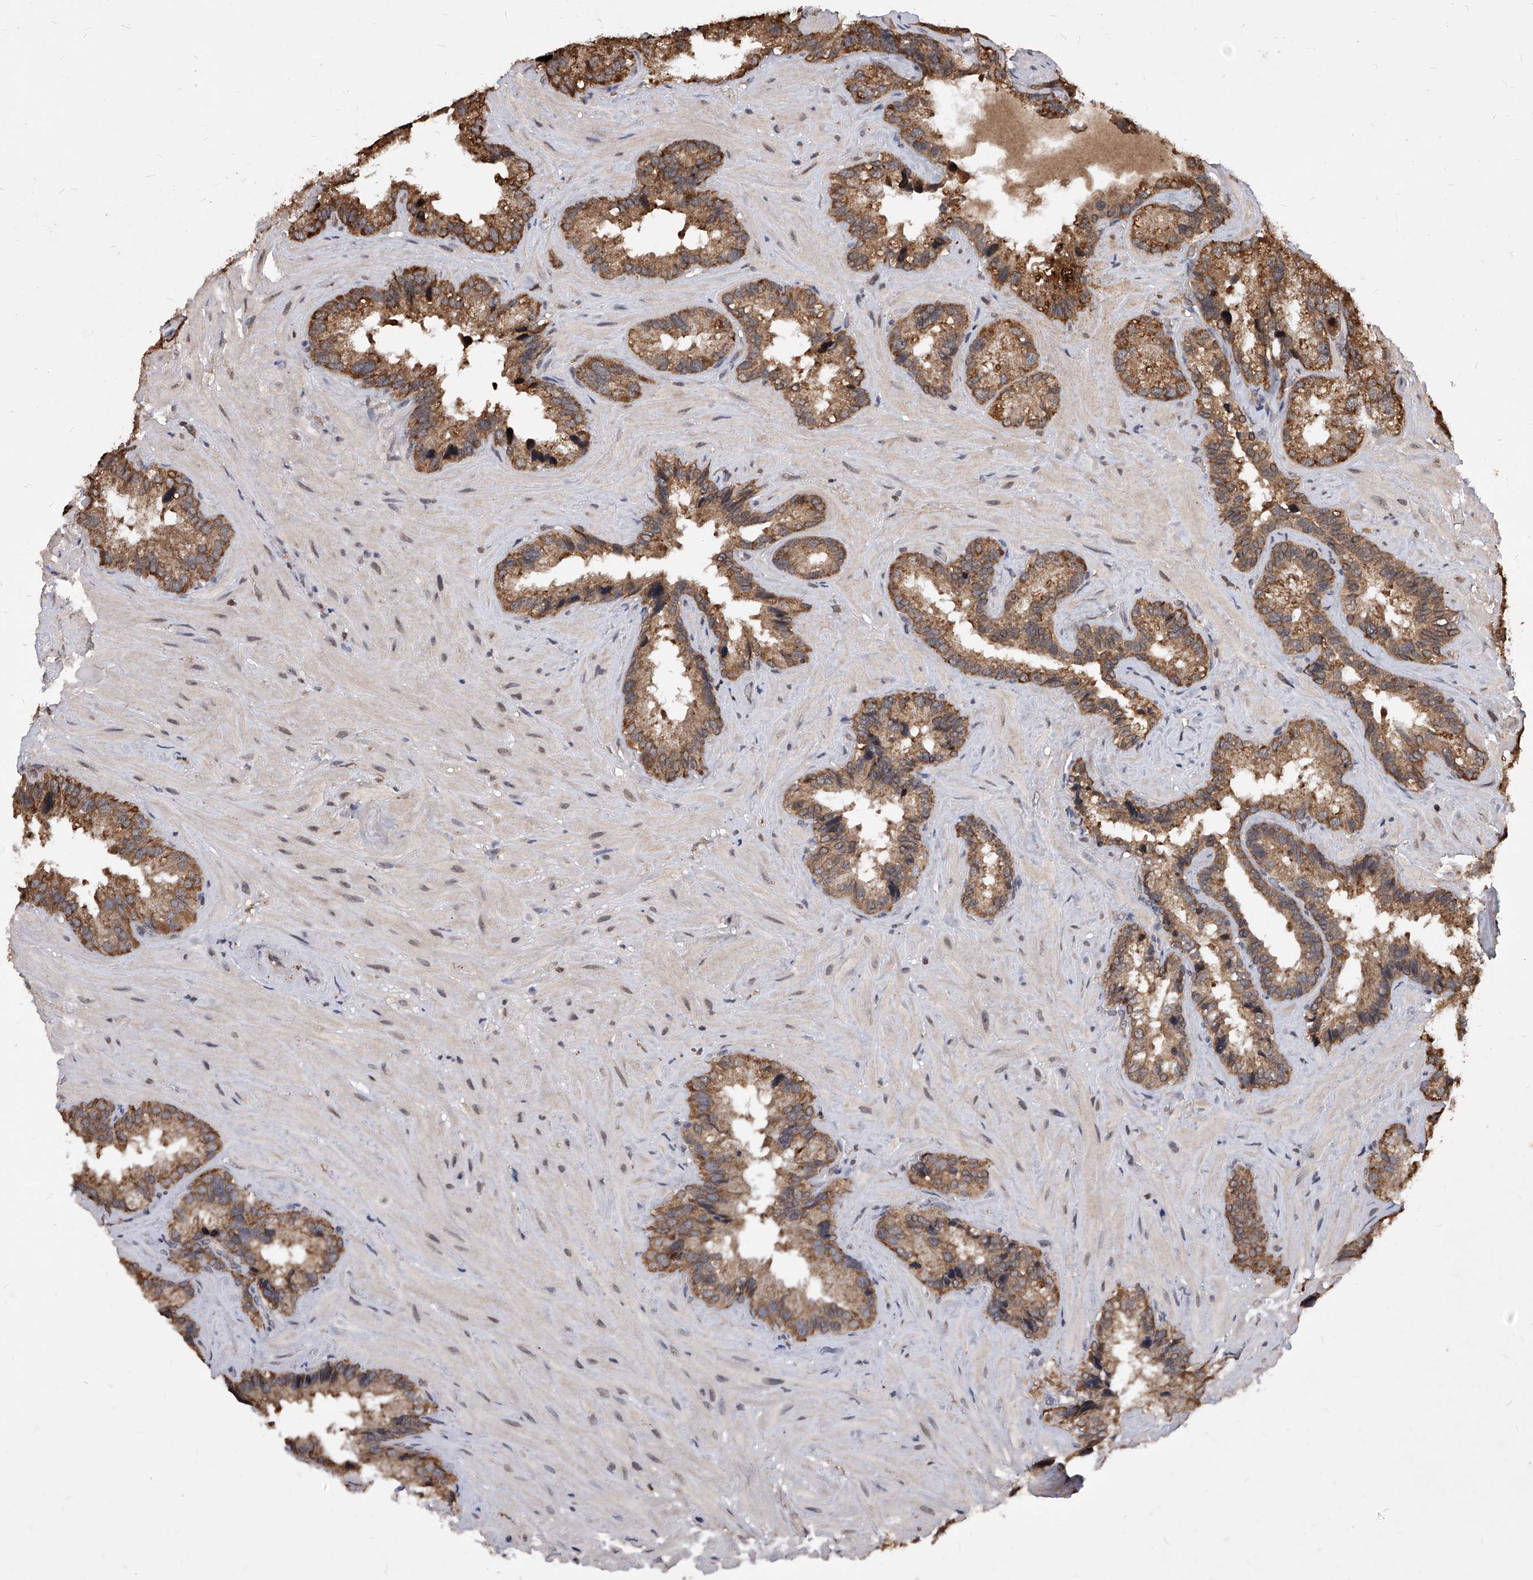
{"staining": {"intensity": "moderate", "quantity": ">75%", "location": "cytoplasmic/membranous"}, "tissue": "seminal vesicle", "cell_type": "Glandular cells", "image_type": "normal", "snomed": [{"axis": "morphology", "description": "Normal tissue, NOS"}, {"axis": "topography", "description": "Prostate"}, {"axis": "topography", "description": "Seminal veicle"}], "caption": "Immunohistochemistry (IHC) (DAB (3,3'-diaminobenzidine)) staining of normal seminal vesicle reveals moderate cytoplasmic/membranous protein expression in approximately >75% of glandular cells.", "gene": "ID1", "patient": {"sex": "male", "age": 68}}